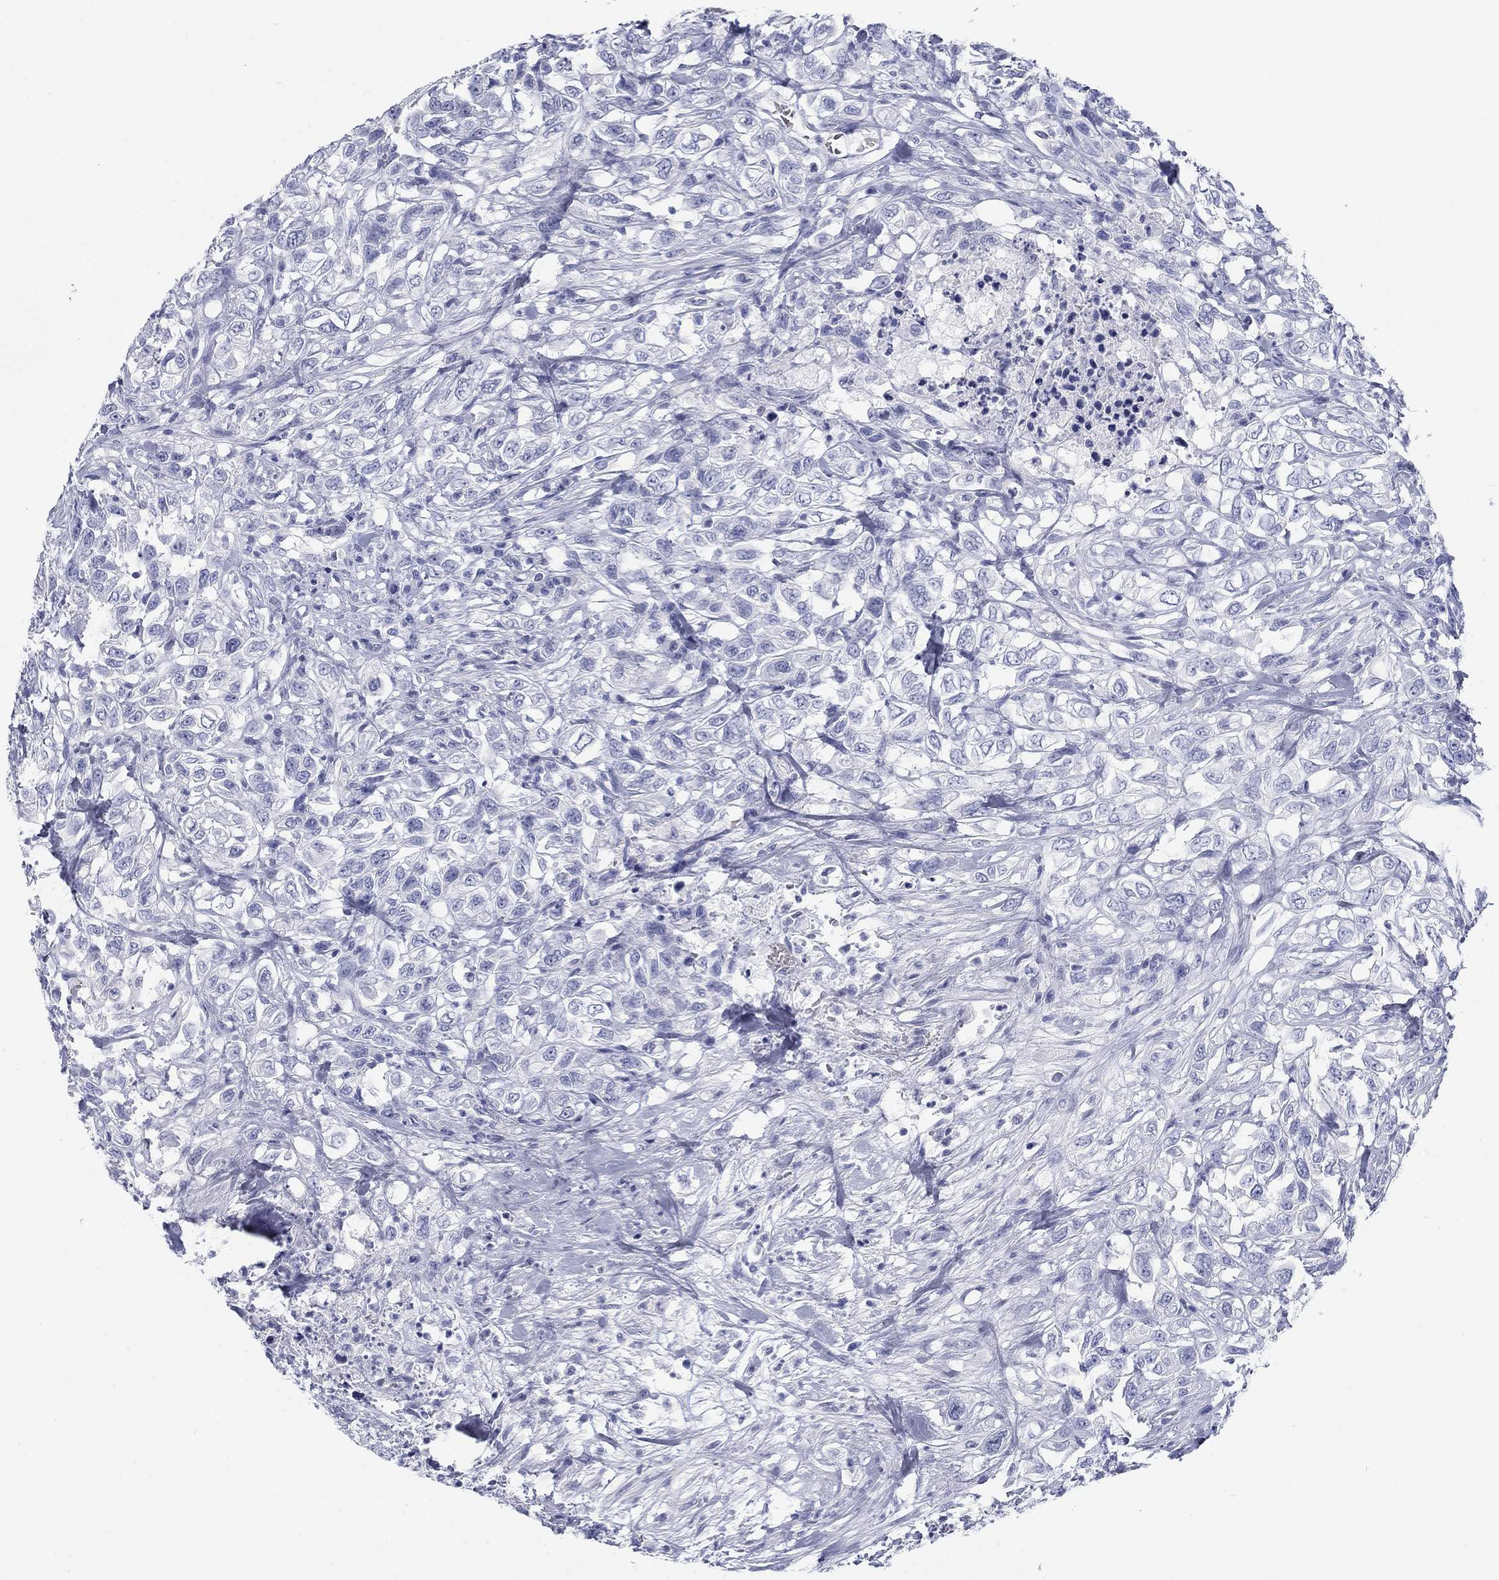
{"staining": {"intensity": "negative", "quantity": "none", "location": "none"}, "tissue": "urothelial cancer", "cell_type": "Tumor cells", "image_type": "cancer", "snomed": [{"axis": "morphology", "description": "Urothelial carcinoma, High grade"}, {"axis": "topography", "description": "Urinary bladder"}], "caption": "The immunohistochemistry (IHC) micrograph has no significant positivity in tumor cells of urothelial cancer tissue.", "gene": "CALB1", "patient": {"sex": "female", "age": 56}}